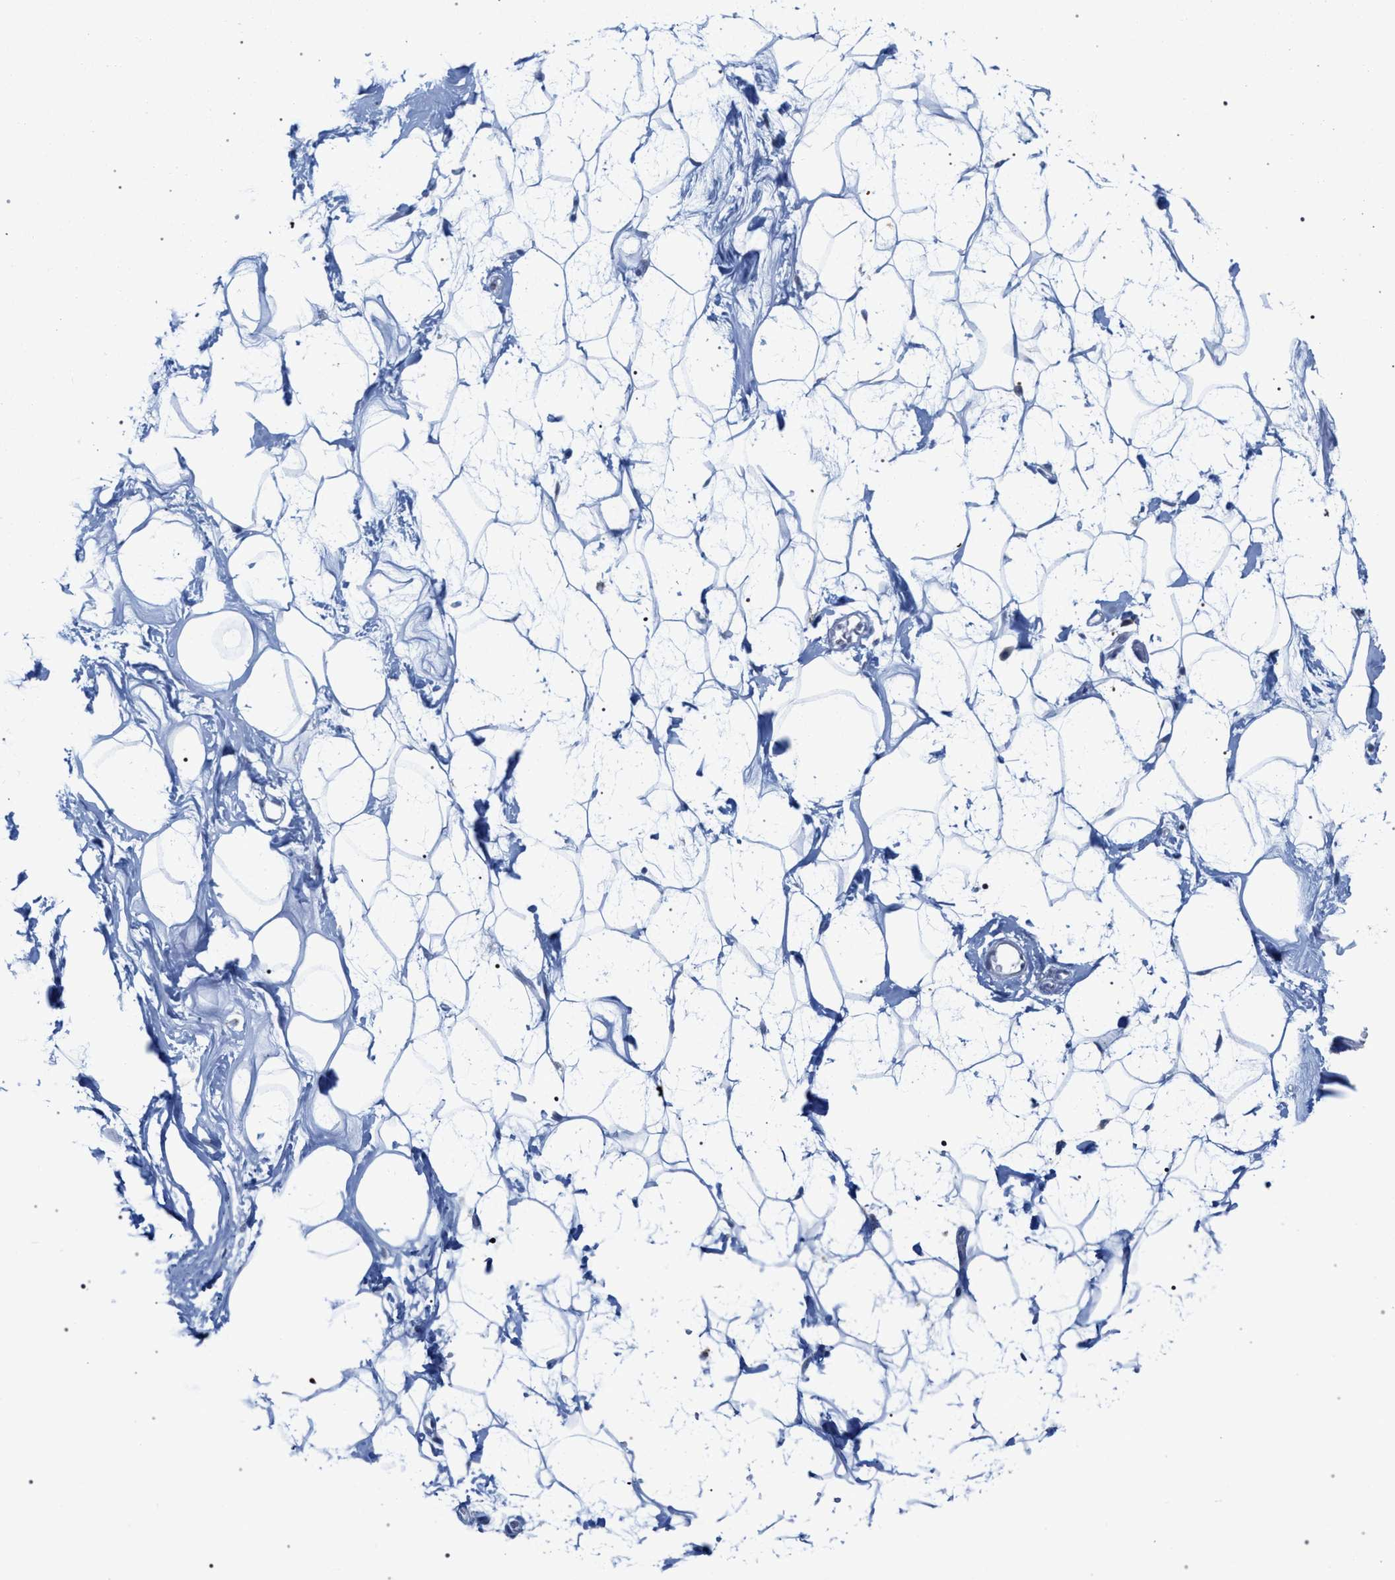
{"staining": {"intensity": "negative", "quantity": "none", "location": "none"}, "tissue": "adipose tissue", "cell_type": "Adipocytes", "image_type": "normal", "snomed": [{"axis": "morphology", "description": "Normal tissue, NOS"}, {"axis": "morphology", "description": "Fibrosis, NOS"}, {"axis": "topography", "description": "Breast"}, {"axis": "topography", "description": "Adipose tissue"}], "caption": "A micrograph of human adipose tissue is negative for staining in adipocytes.", "gene": "FHOD3", "patient": {"sex": "female", "age": 39}}